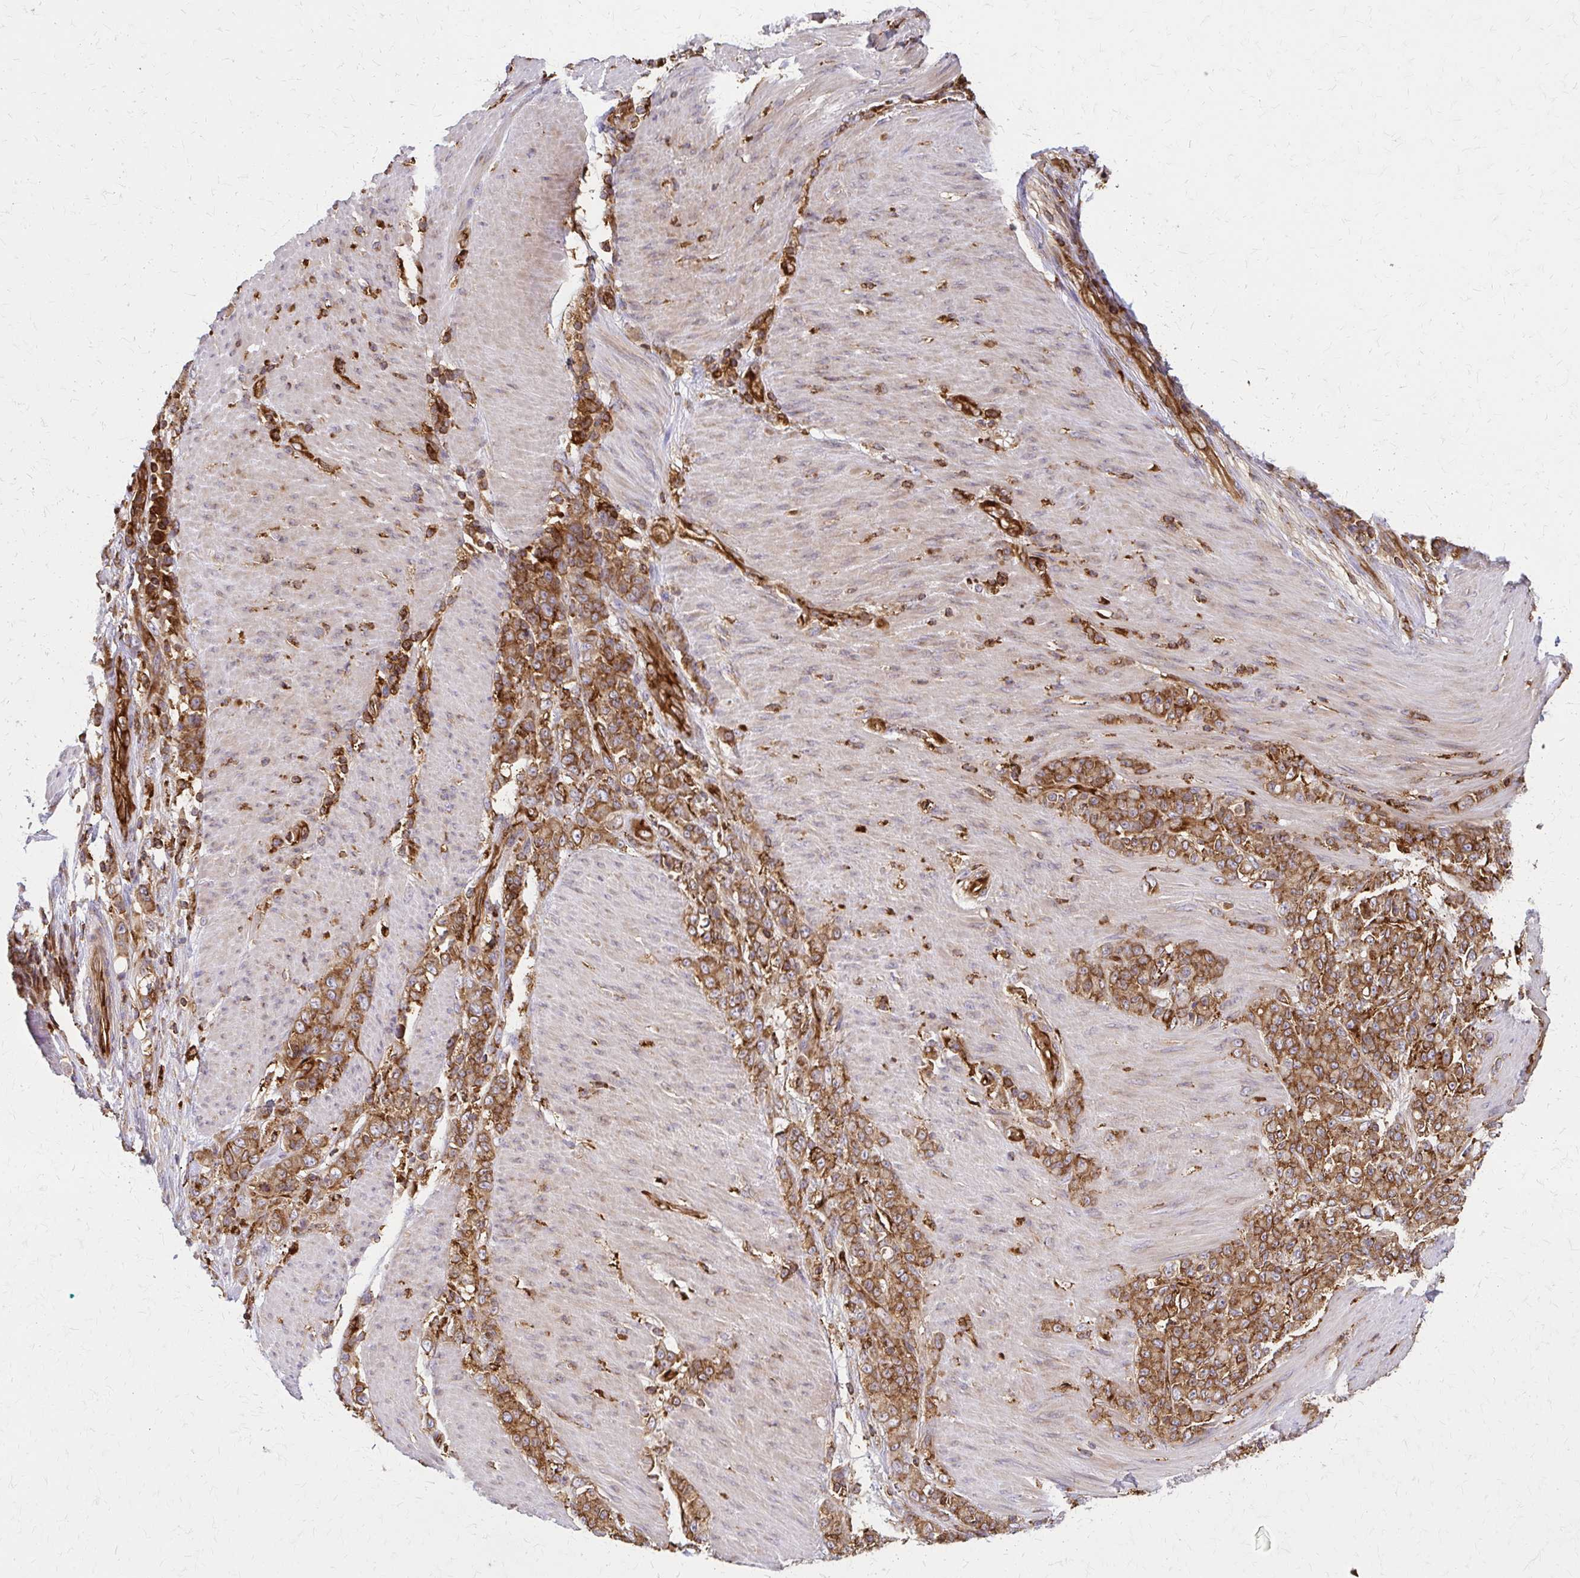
{"staining": {"intensity": "moderate", "quantity": ">75%", "location": "cytoplasmic/membranous"}, "tissue": "stomach cancer", "cell_type": "Tumor cells", "image_type": "cancer", "snomed": [{"axis": "morphology", "description": "Adenocarcinoma, NOS"}, {"axis": "topography", "description": "Stomach"}], "caption": "Immunohistochemistry histopathology image of neoplastic tissue: human stomach adenocarcinoma stained using immunohistochemistry (IHC) demonstrates medium levels of moderate protein expression localized specifically in the cytoplasmic/membranous of tumor cells, appearing as a cytoplasmic/membranous brown color.", "gene": "WASF2", "patient": {"sex": "female", "age": 79}}